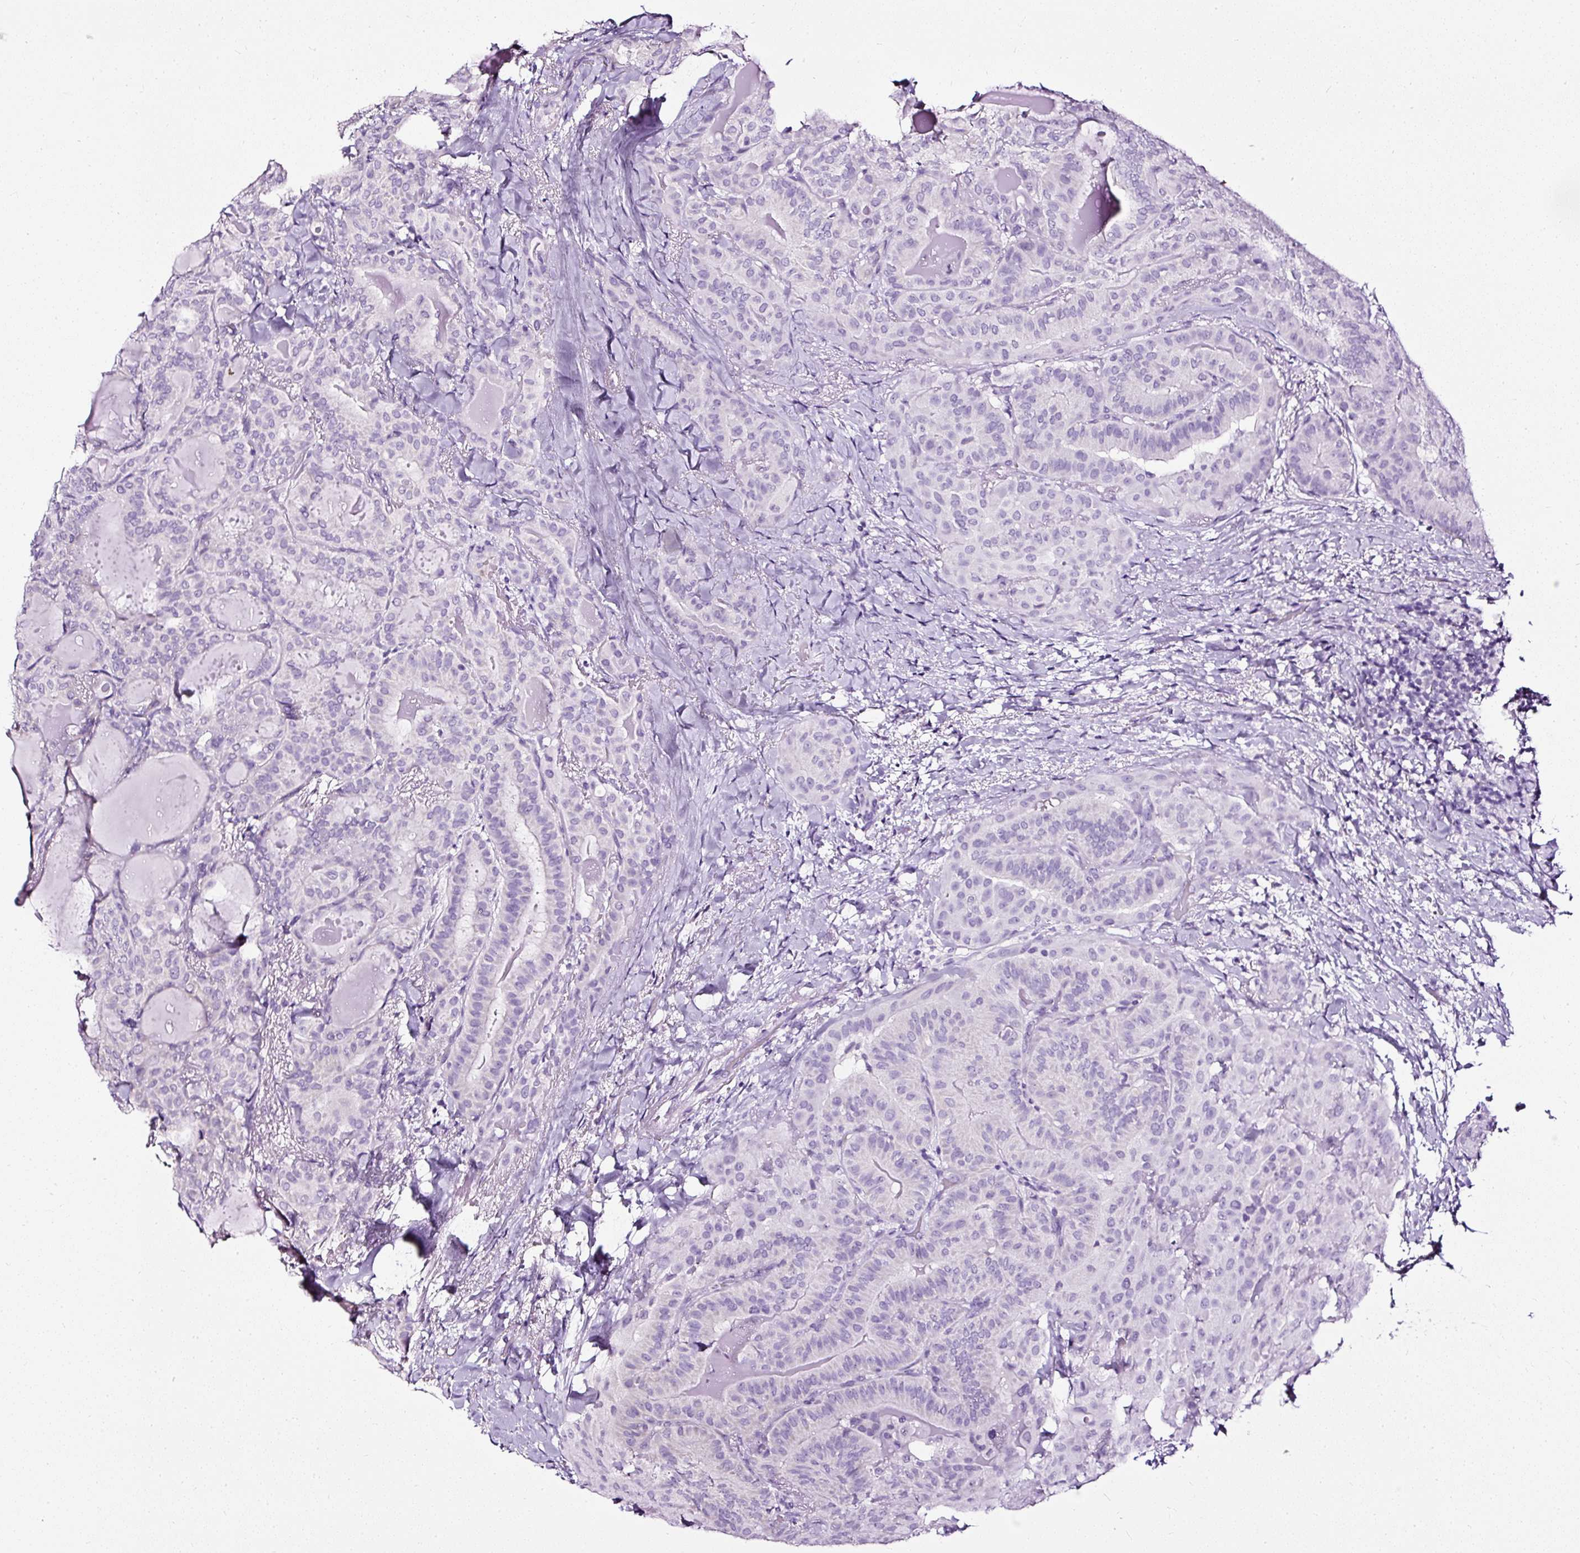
{"staining": {"intensity": "negative", "quantity": "none", "location": "none"}, "tissue": "thyroid cancer", "cell_type": "Tumor cells", "image_type": "cancer", "snomed": [{"axis": "morphology", "description": "Papillary adenocarcinoma, NOS"}, {"axis": "topography", "description": "Thyroid gland"}], "caption": "An IHC histopathology image of thyroid papillary adenocarcinoma is shown. There is no staining in tumor cells of thyroid papillary adenocarcinoma. (DAB (3,3'-diaminobenzidine) immunohistochemistry (IHC) with hematoxylin counter stain).", "gene": "ATP2A1", "patient": {"sex": "female", "age": 68}}